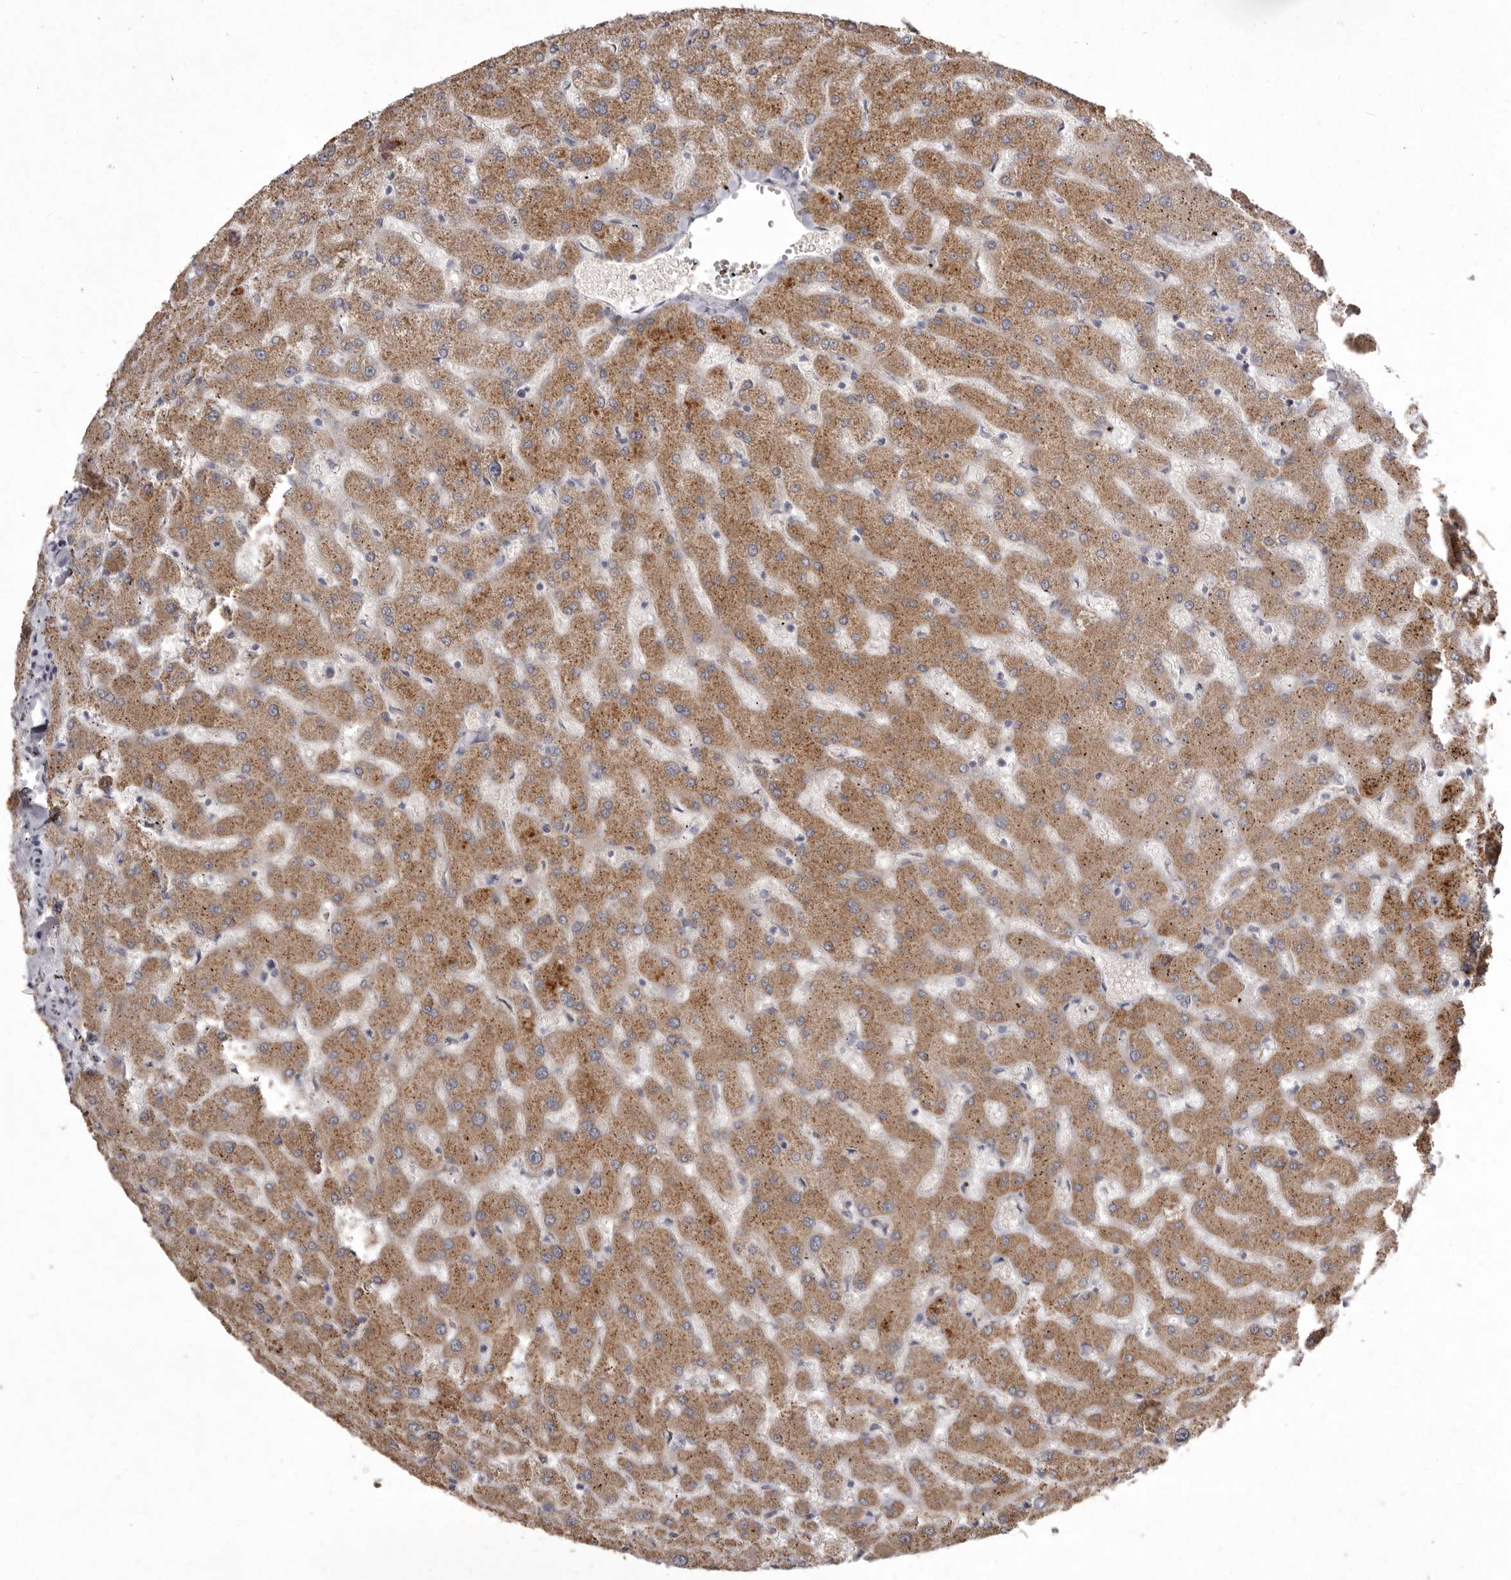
{"staining": {"intensity": "negative", "quantity": "none", "location": "none"}, "tissue": "liver", "cell_type": "Cholangiocytes", "image_type": "normal", "snomed": [{"axis": "morphology", "description": "Normal tissue, NOS"}, {"axis": "topography", "description": "Liver"}], "caption": "DAB (3,3'-diaminobenzidine) immunohistochemical staining of normal liver displays no significant positivity in cholangiocytes. The staining is performed using DAB brown chromogen with nuclei counter-stained in using hematoxylin.", "gene": "P2RX6", "patient": {"sex": "female", "age": 63}}